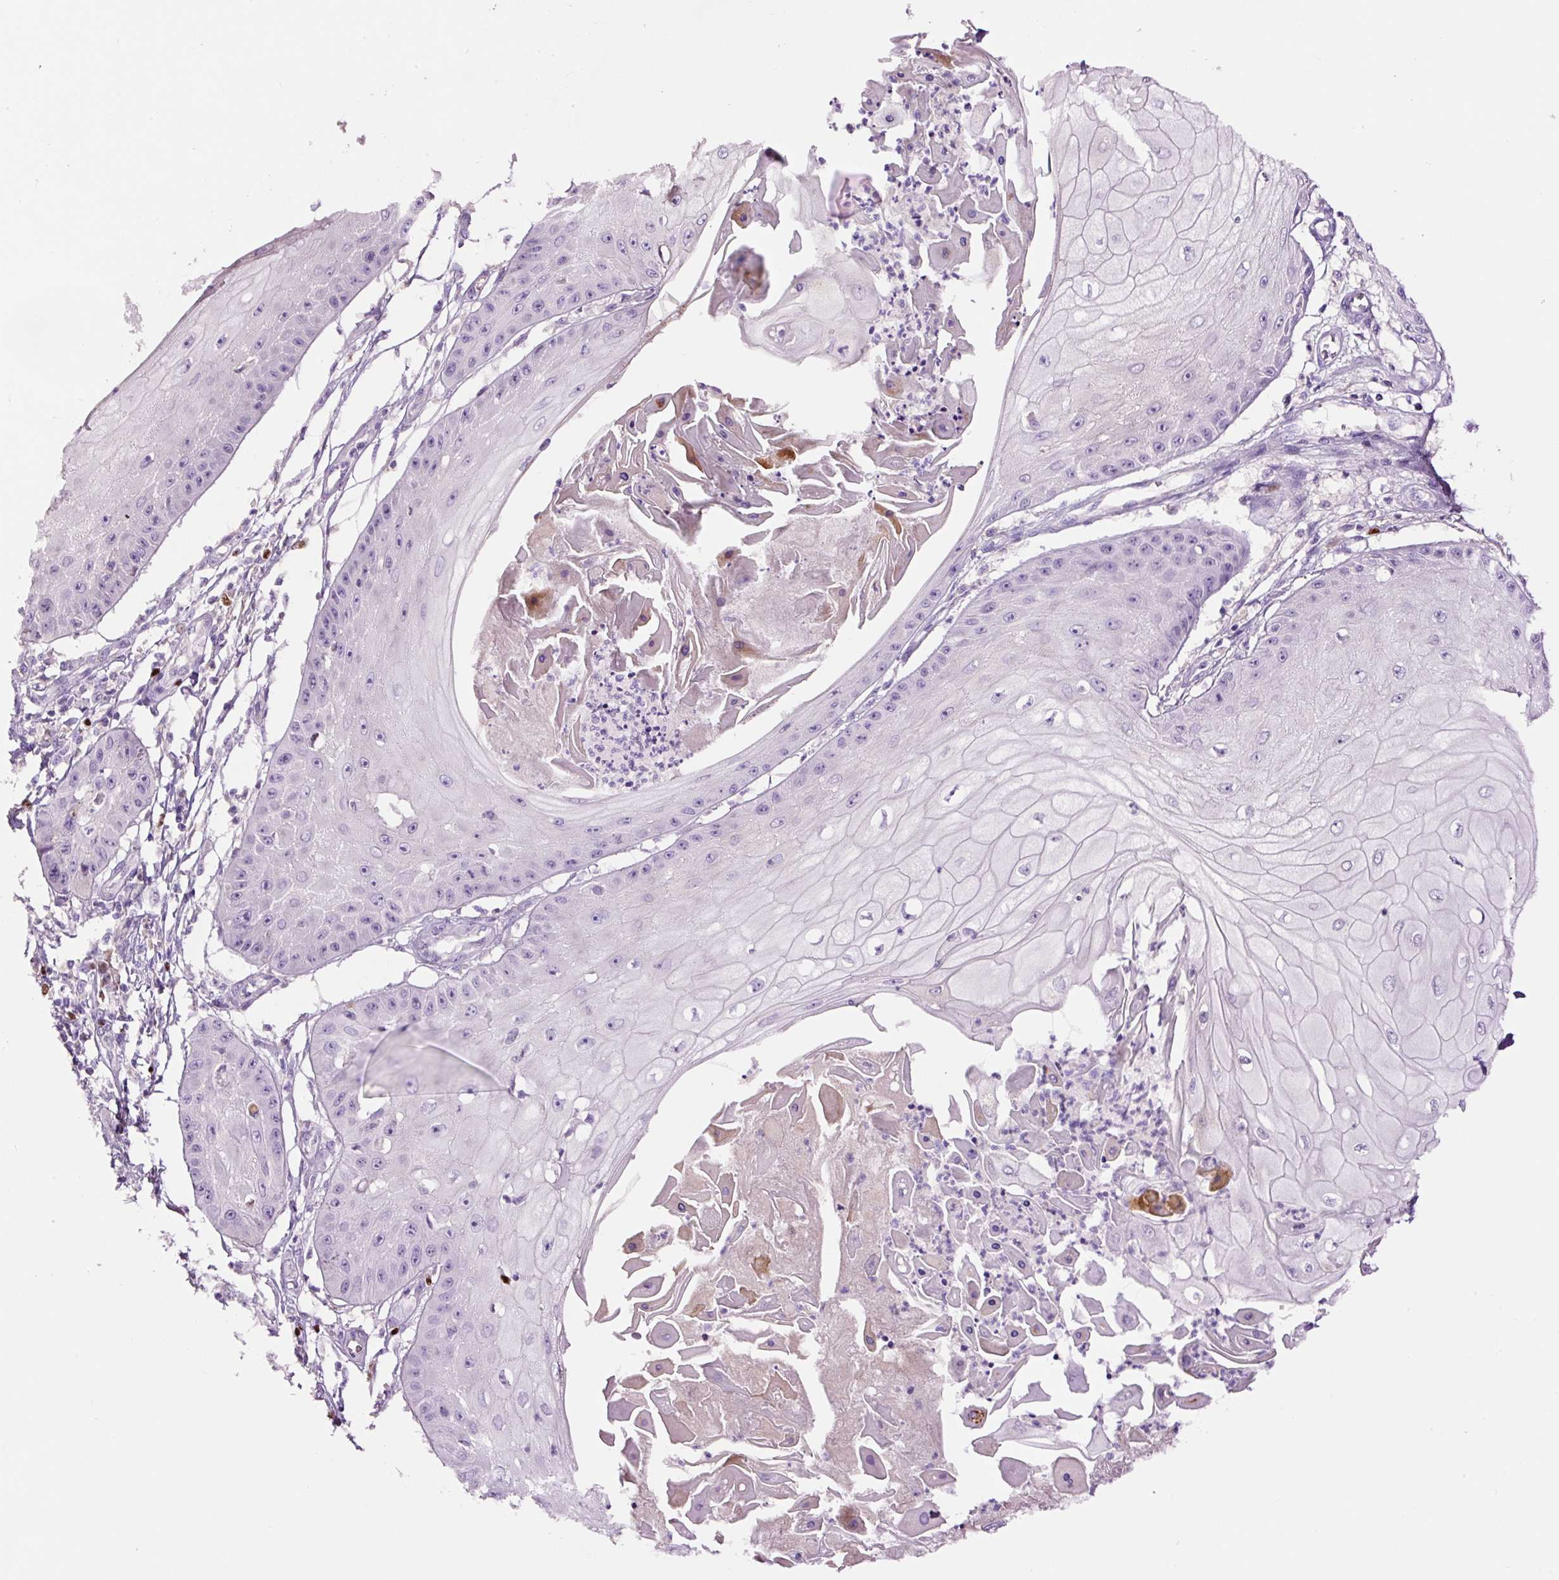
{"staining": {"intensity": "negative", "quantity": "none", "location": "none"}, "tissue": "skin cancer", "cell_type": "Tumor cells", "image_type": "cancer", "snomed": [{"axis": "morphology", "description": "Squamous cell carcinoma, NOS"}, {"axis": "topography", "description": "Skin"}], "caption": "Tumor cells show no significant protein staining in skin squamous cell carcinoma. (Stains: DAB immunohistochemistry with hematoxylin counter stain, Microscopy: brightfield microscopy at high magnification).", "gene": "DPPA4", "patient": {"sex": "male", "age": 70}}